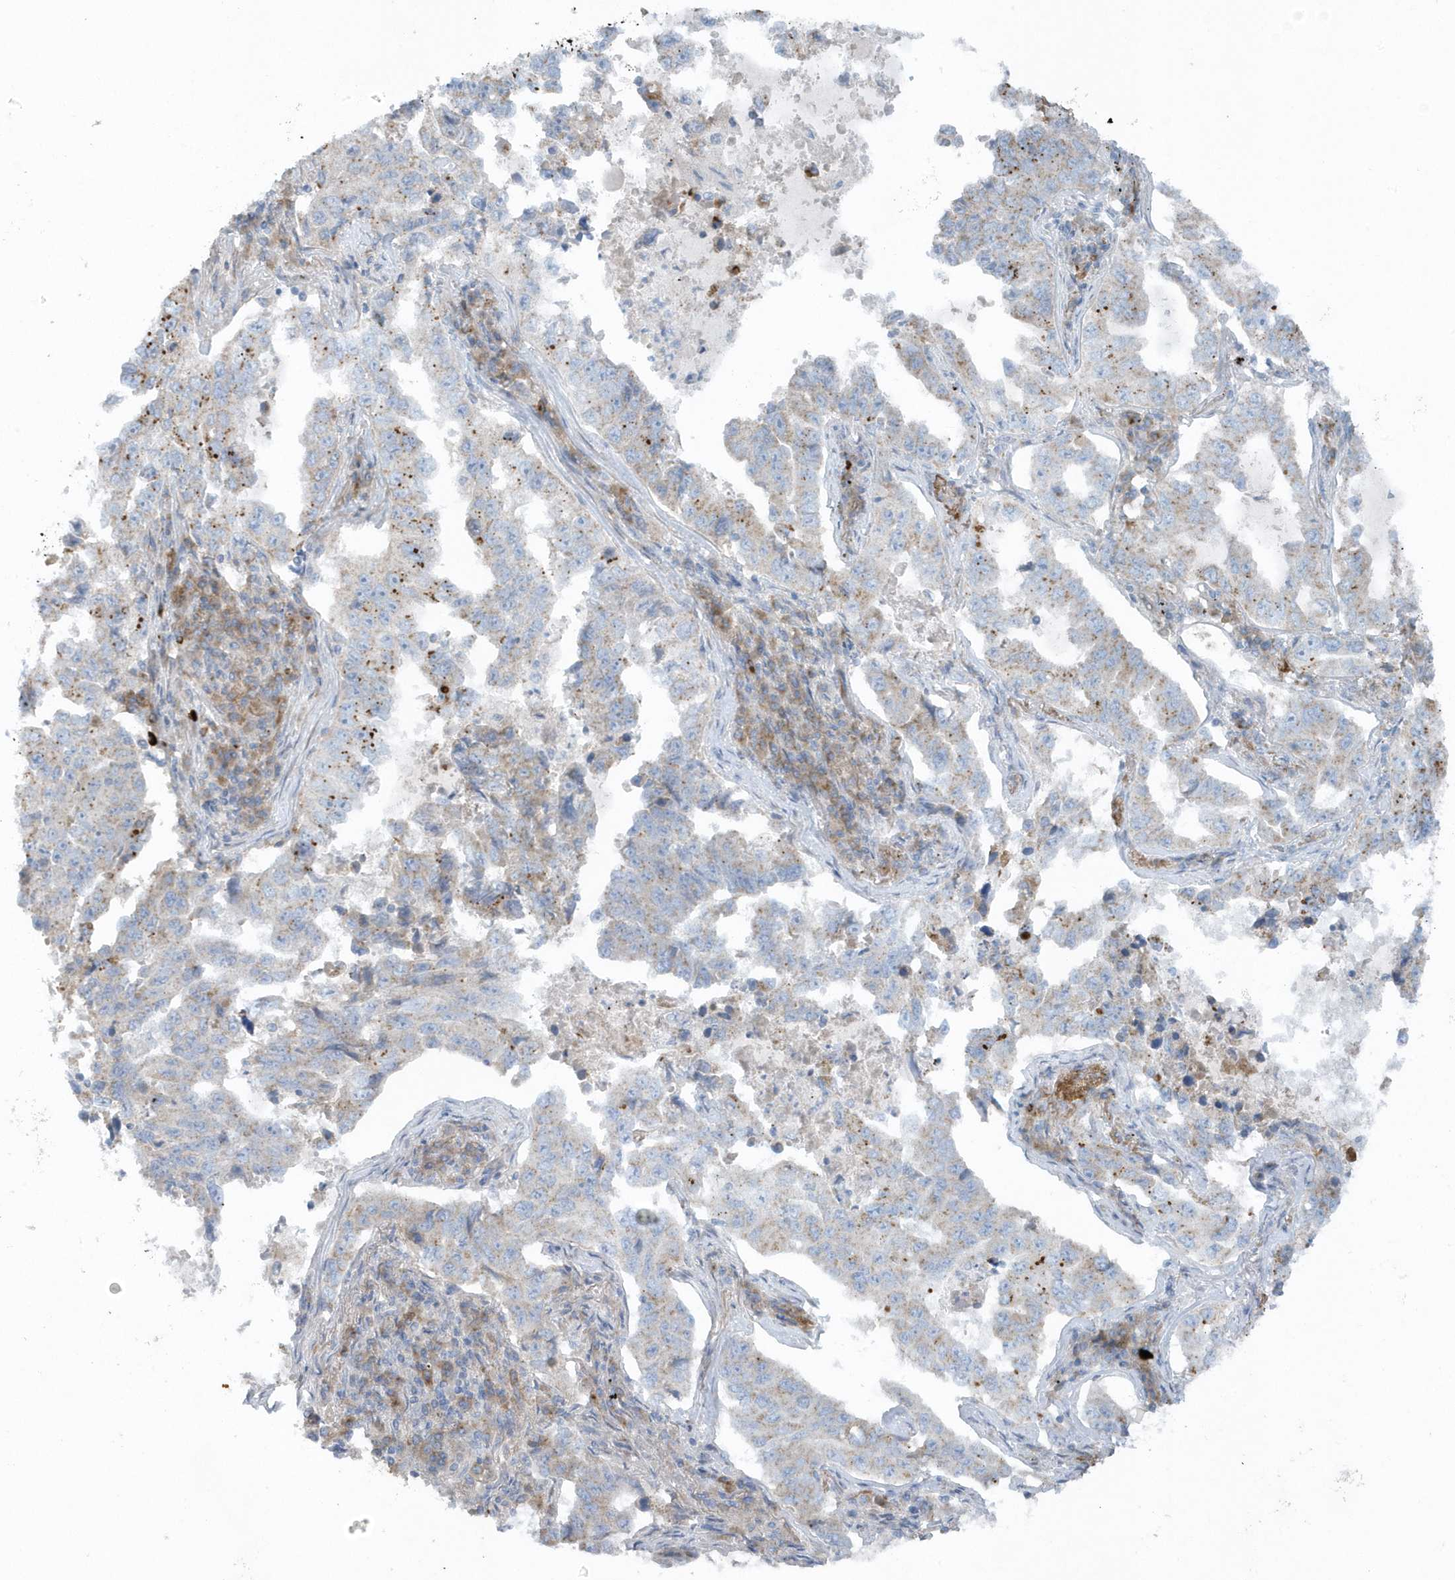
{"staining": {"intensity": "weak", "quantity": "<25%", "location": "cytoplasmic/membranous"}, "tissue": "lung cancer", "cell_type": "Tumor cells", "image_type": "cancer", "snomed": [{"axis": "morphology", "description": "Adenocarcinoma, NOS"}, {"axis": "topography", "description": "Lung"}], "caption": "The IHC histopathology image has no significant staining in tumor cells of lung adenocarcinoma tissue.", "gene": "SLC38A2", "patient": {"sex": "female", "age": 51}}